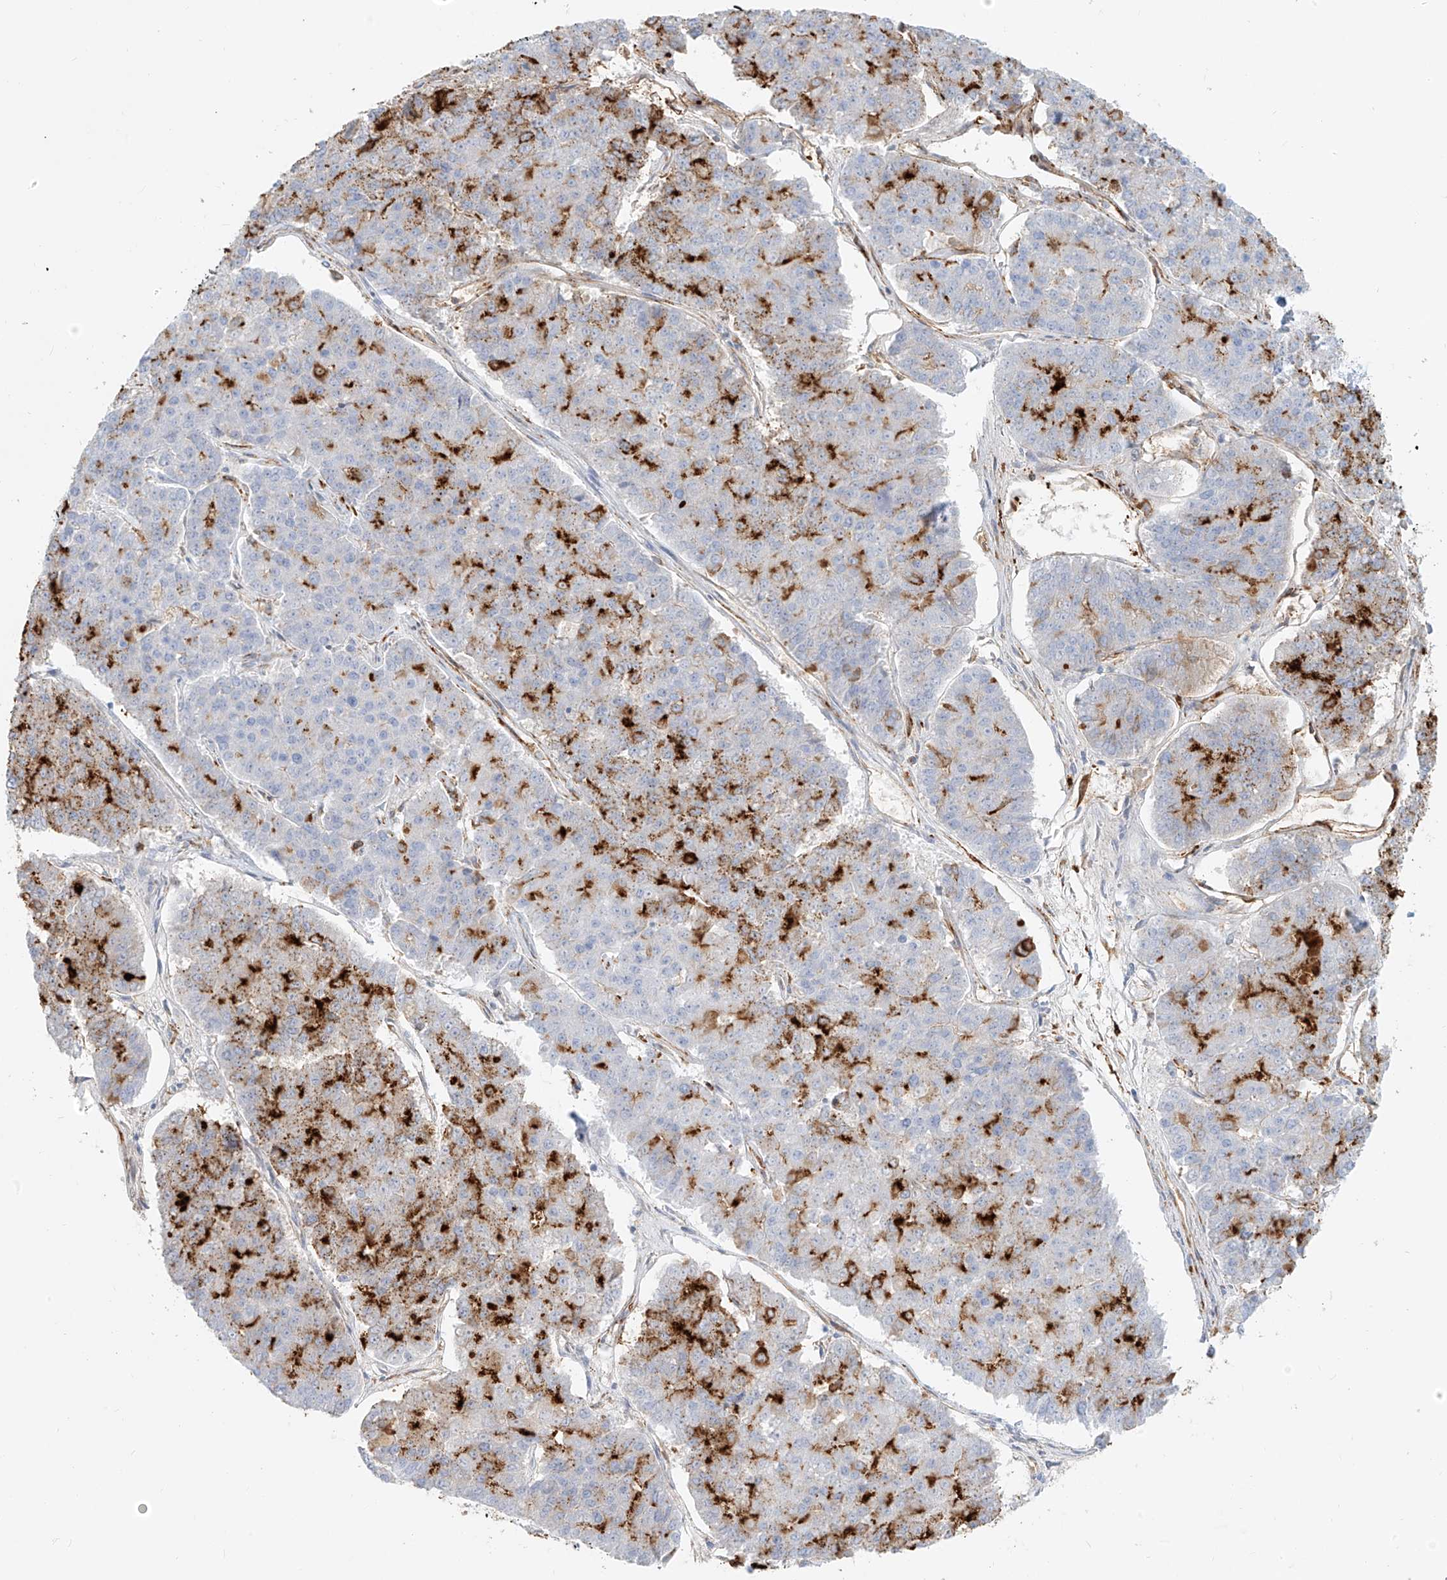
{"staining": {"intensity": "strong", "quantity": "25%-75%", "location": "cytoplasmic/membranous"}, "tissue": "pancreatic cancer", "cell_type": "Tumor cells", "image_type": "cancer", "snomed": [{"axis": "morphology", "description": "Adenocarcinoma, NOS"}, {"axis": "topography", "description": "Pancreas"}], "caption": "Pancreatic cancer (adenocarcinoma) tissue exhibits strong cytoplasmic/membranous staining in about 25%-75% of tumor cells, visualized by immunohistochemistry.", "gene": "OCSTAMP", "patient": {"sex": "male", "age": 50}}